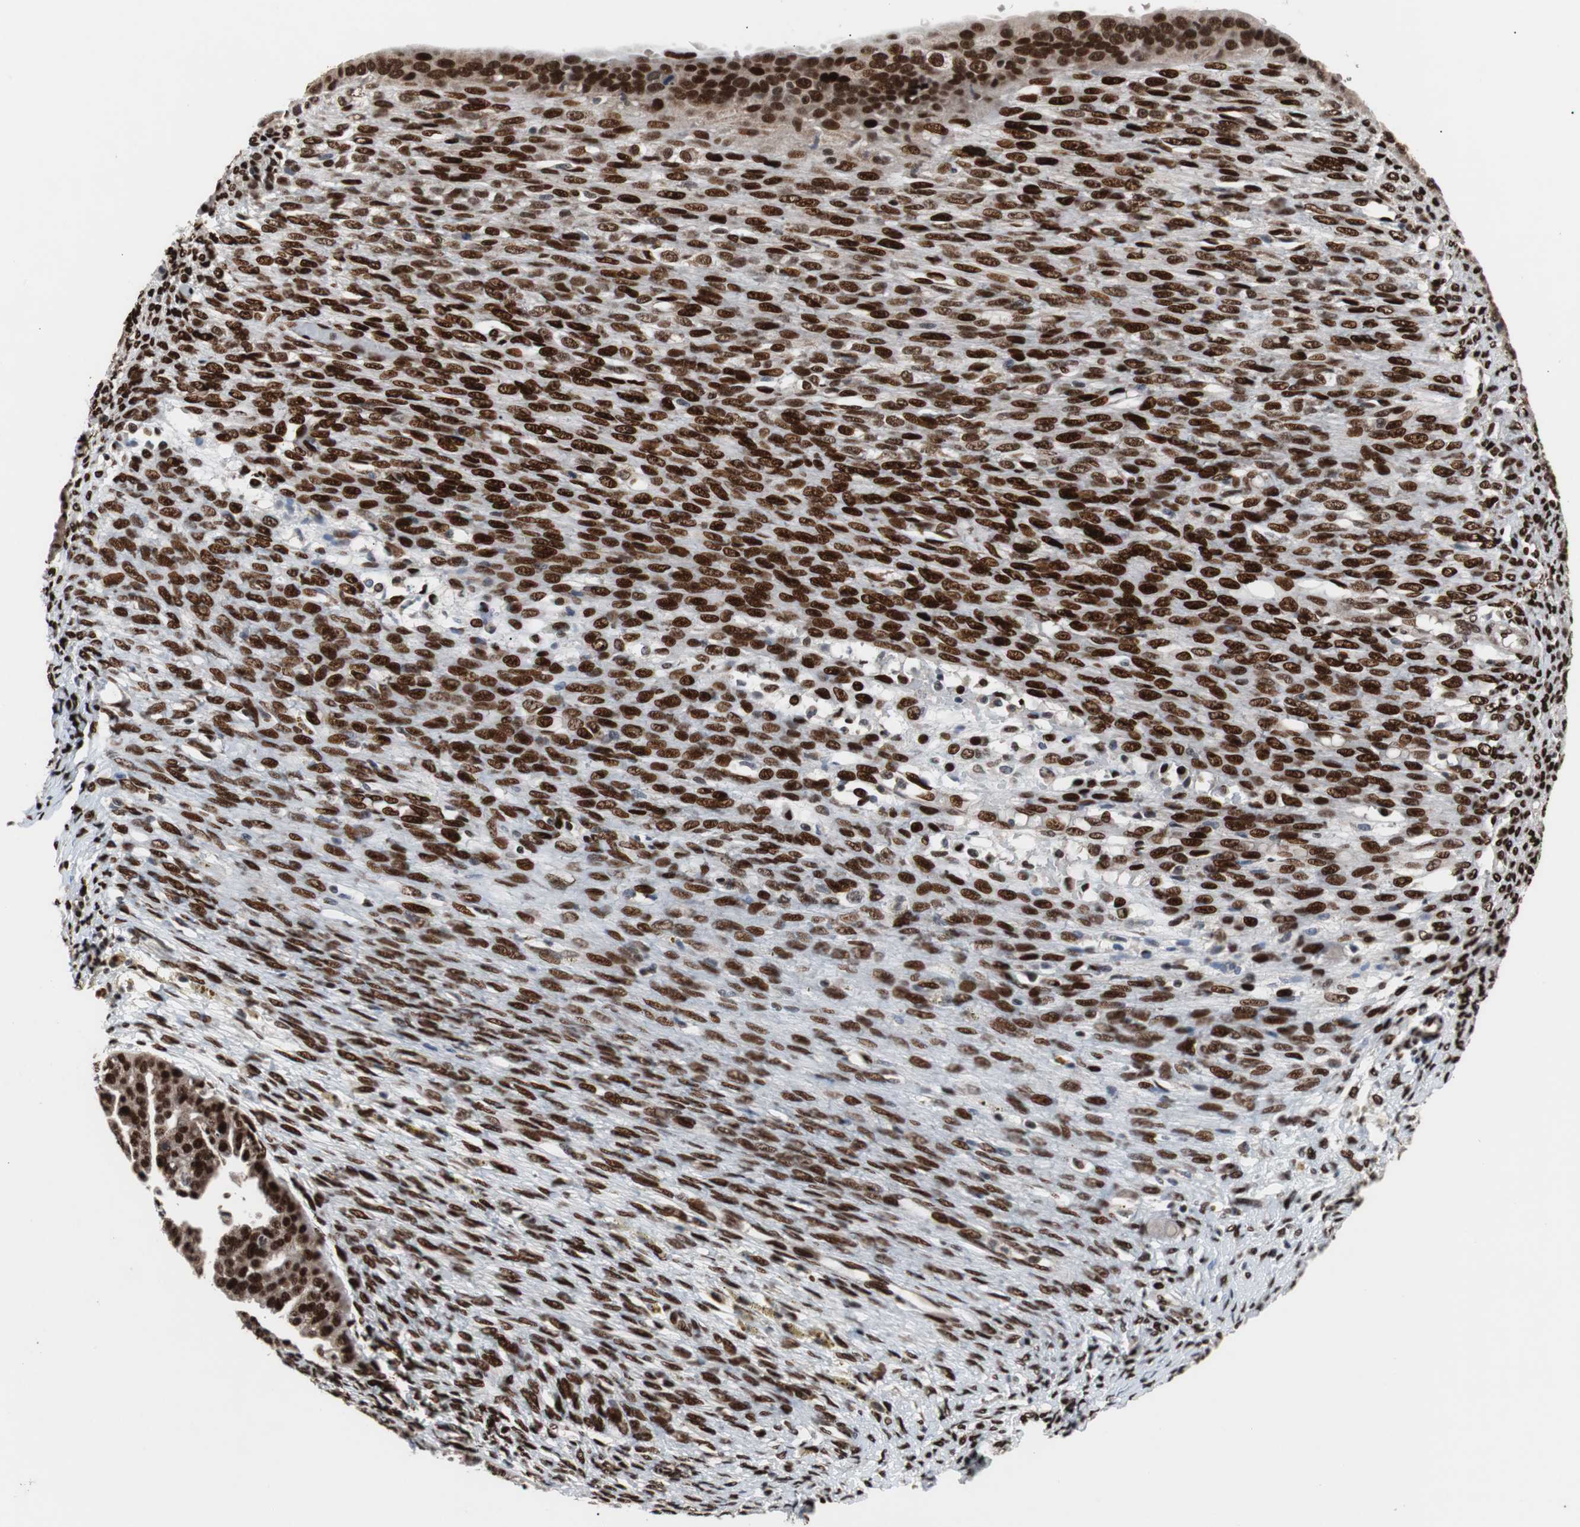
{"staining": {"intensity": "strong", "quantity": ">75%", "location": "nuclear"}, "tissue": "ovarian cancer", "cell_type": "Tumor cells", "image_type": "cancer", "snomed": [{"axis": "morphology", "description": "Cystadenocarcinoma, serous, NOS"}, {"axis": "topography", "description": "Ovary"}], "caption": "The micrograph demonstrates a brown stain indicating the presence of a protein in the nuclear of tumor cells in ovarian cancer (serous cystadenocarcinoma). (IHC, brightfield microscopy, high magnification).", "gene": "NBL1", "patient": {"sex": "female", "age": 58}}